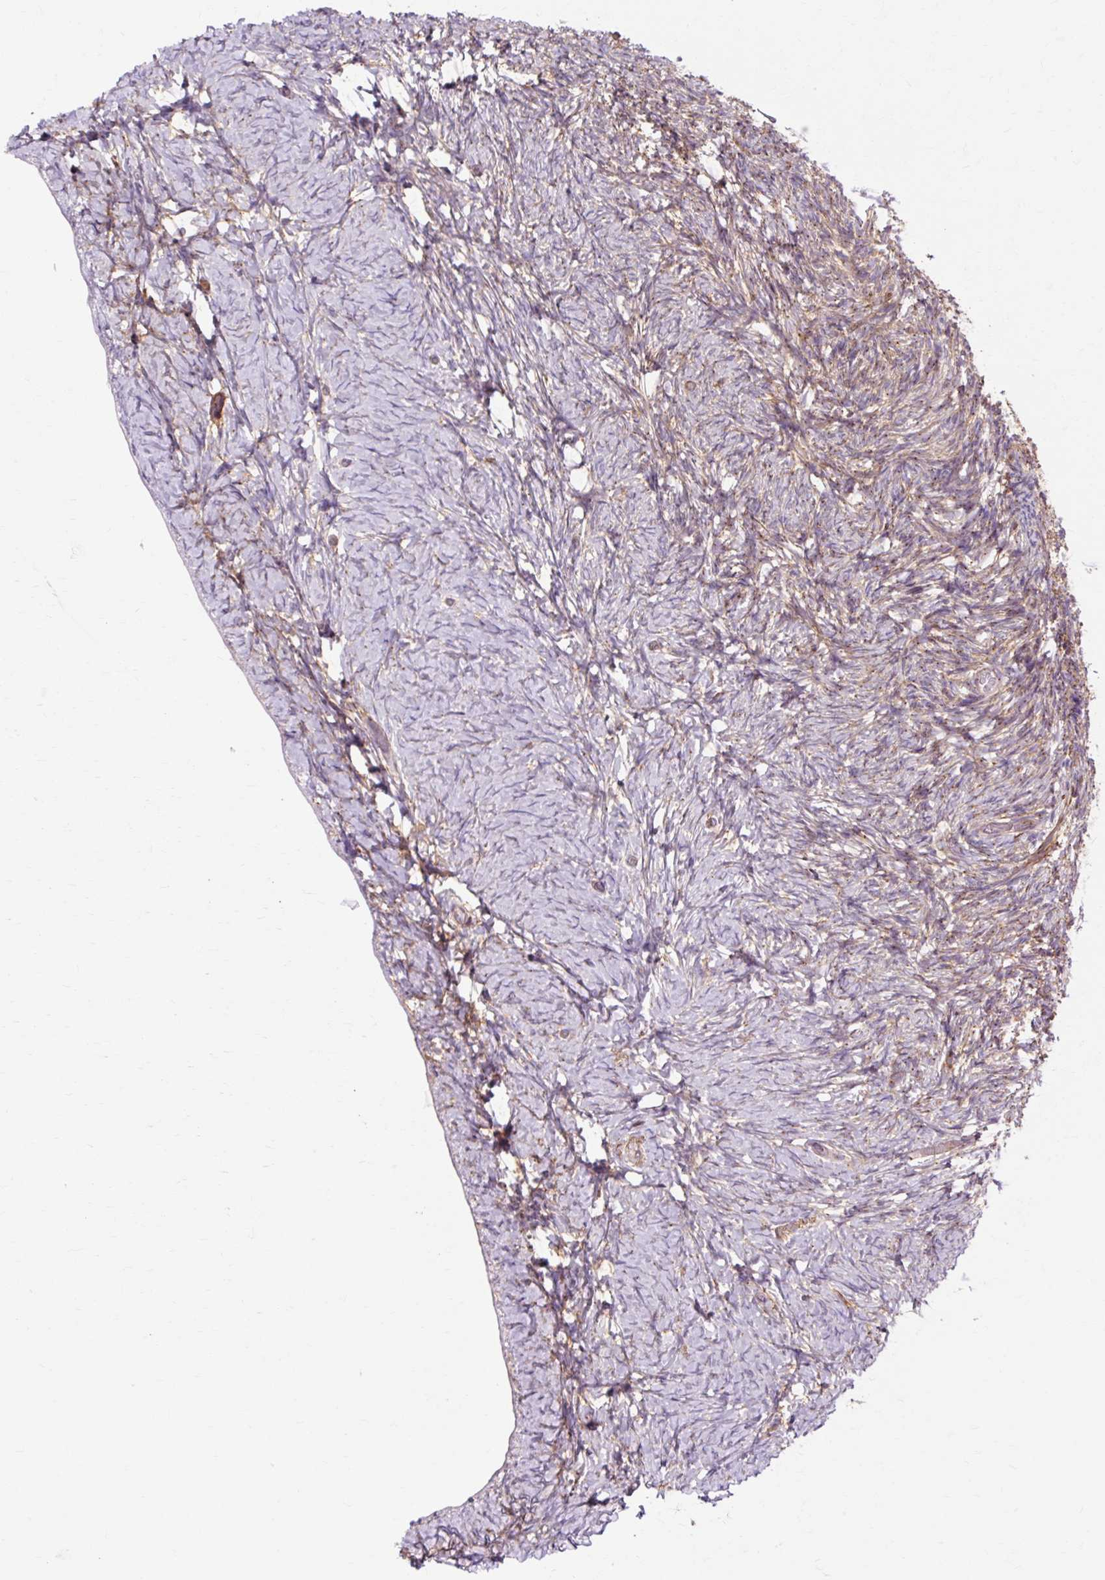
{"staining": {"intensity": "moderate", "quantity": "25%-75%", "location": "cytoplasmic/membranous"}, "tissue": "ovary", "cell_type": "Follicle cells", "image_type": "normal", "snomed": [{"axis": "morphology", "description": "Normal tissue, NOS"}, {"axis": "topography", "description": "Ovary"}], "caption": "An immunohistochemistry photomicrograph of normal tissue is shown. Protein staining in brown shows moderate cytoplasmic/membranous positivity in ovary within follicle cells.", "gene": "TBC1D2B", "patient": {"sex": "female", "age": 39}}